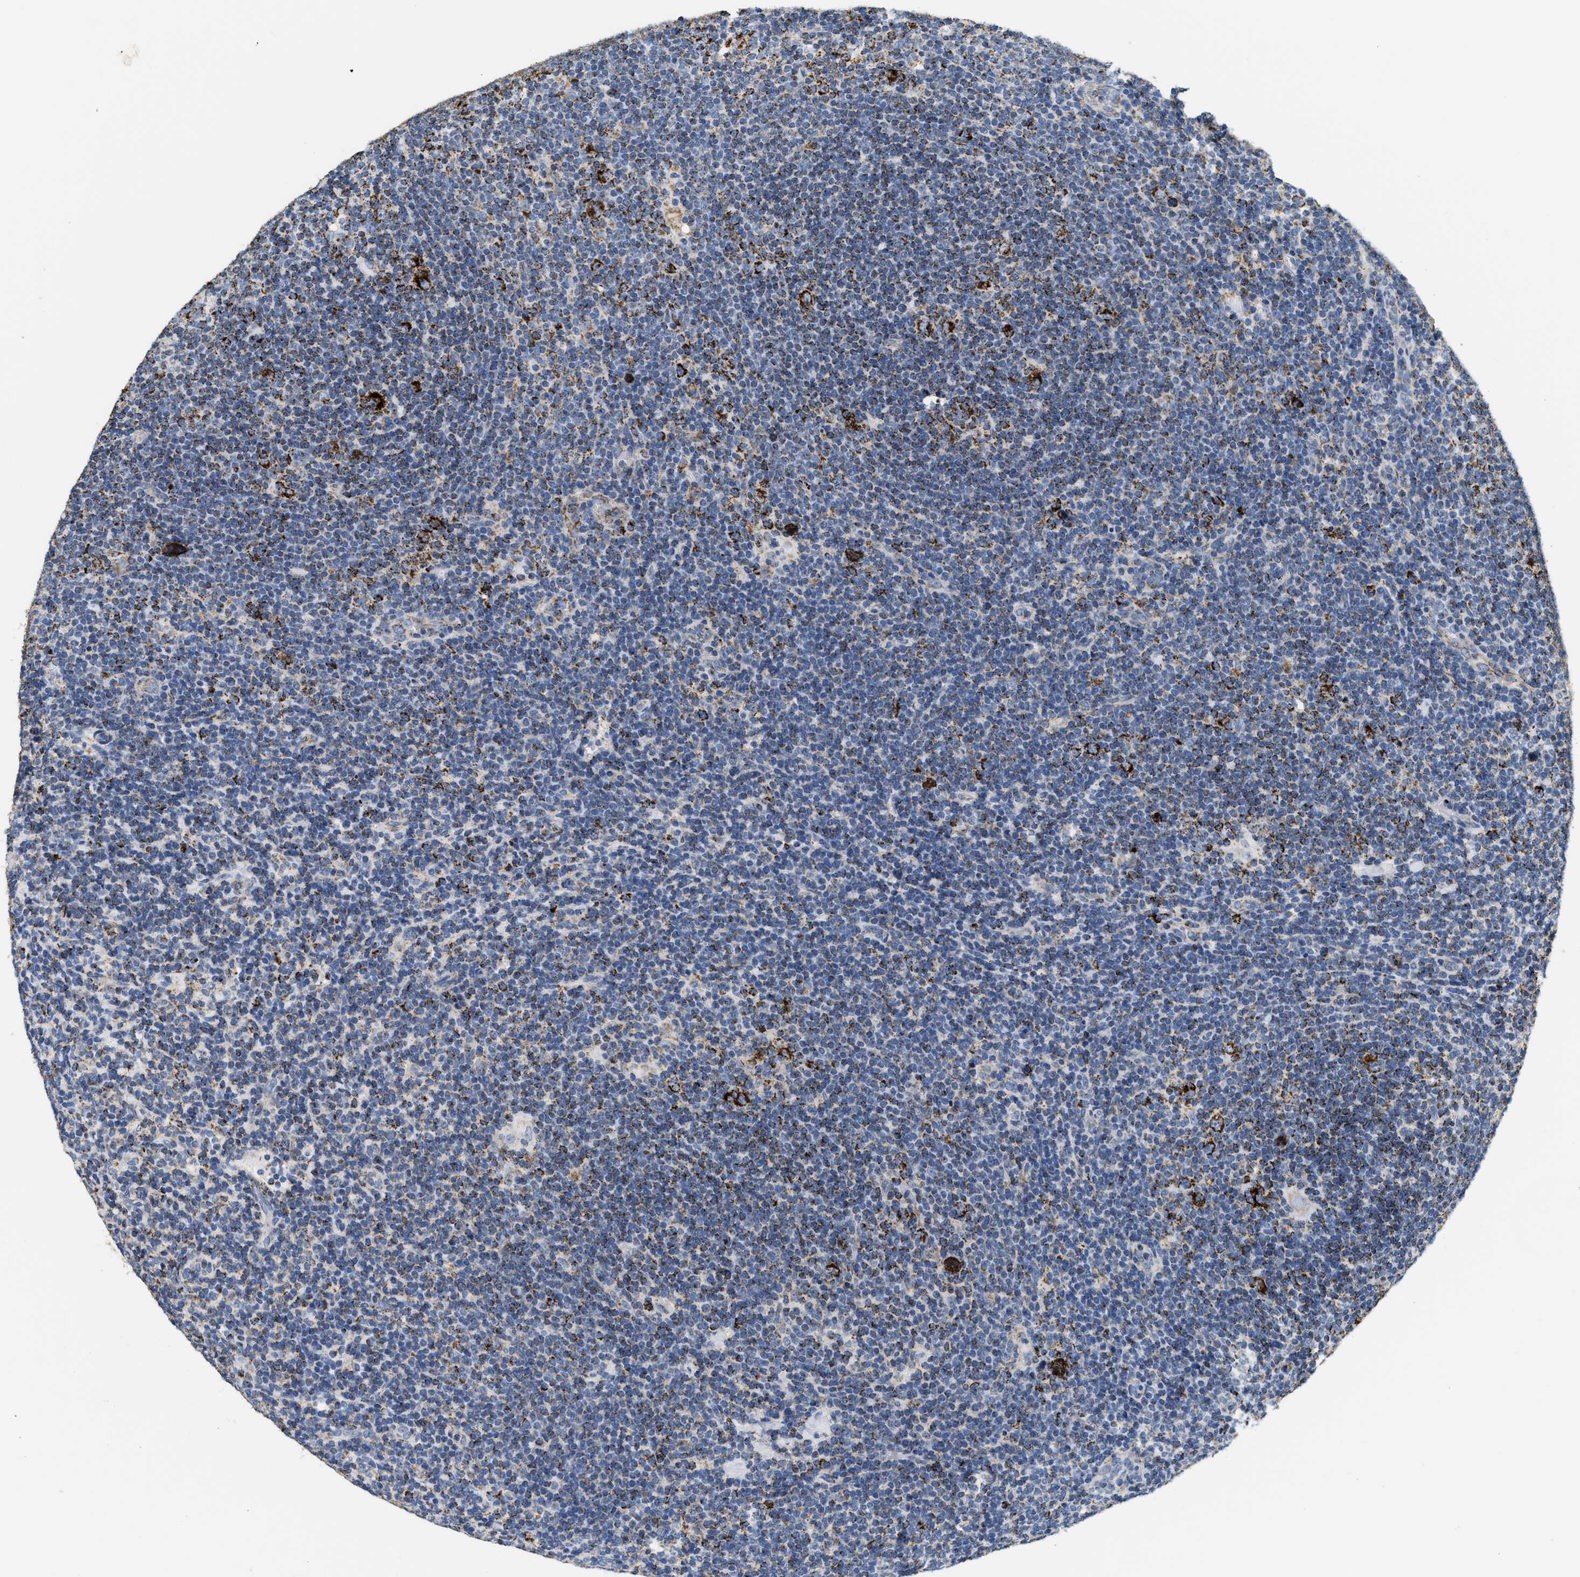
{"staining": {"intensity": "strong", "quantity": ">75%", "location": "cytoplasmic/membranous"}, "tissue": "lymphoma", "cell_type": "Tumor cells", "image_type": "cancer", "snomed": [{"axis": "morphology", "description": "Hodgkin's disease, NOS"}, {"axis": "topography", "description": "Lymph node"}], "caption": "Lymphoma was stained to show a protein in brown. There is high levels of strong cytoplasmic/membranous staining in about >75% of tumor cells.", "gene": "SHMT2", "patient": {"sex": "female", "age": 57}}